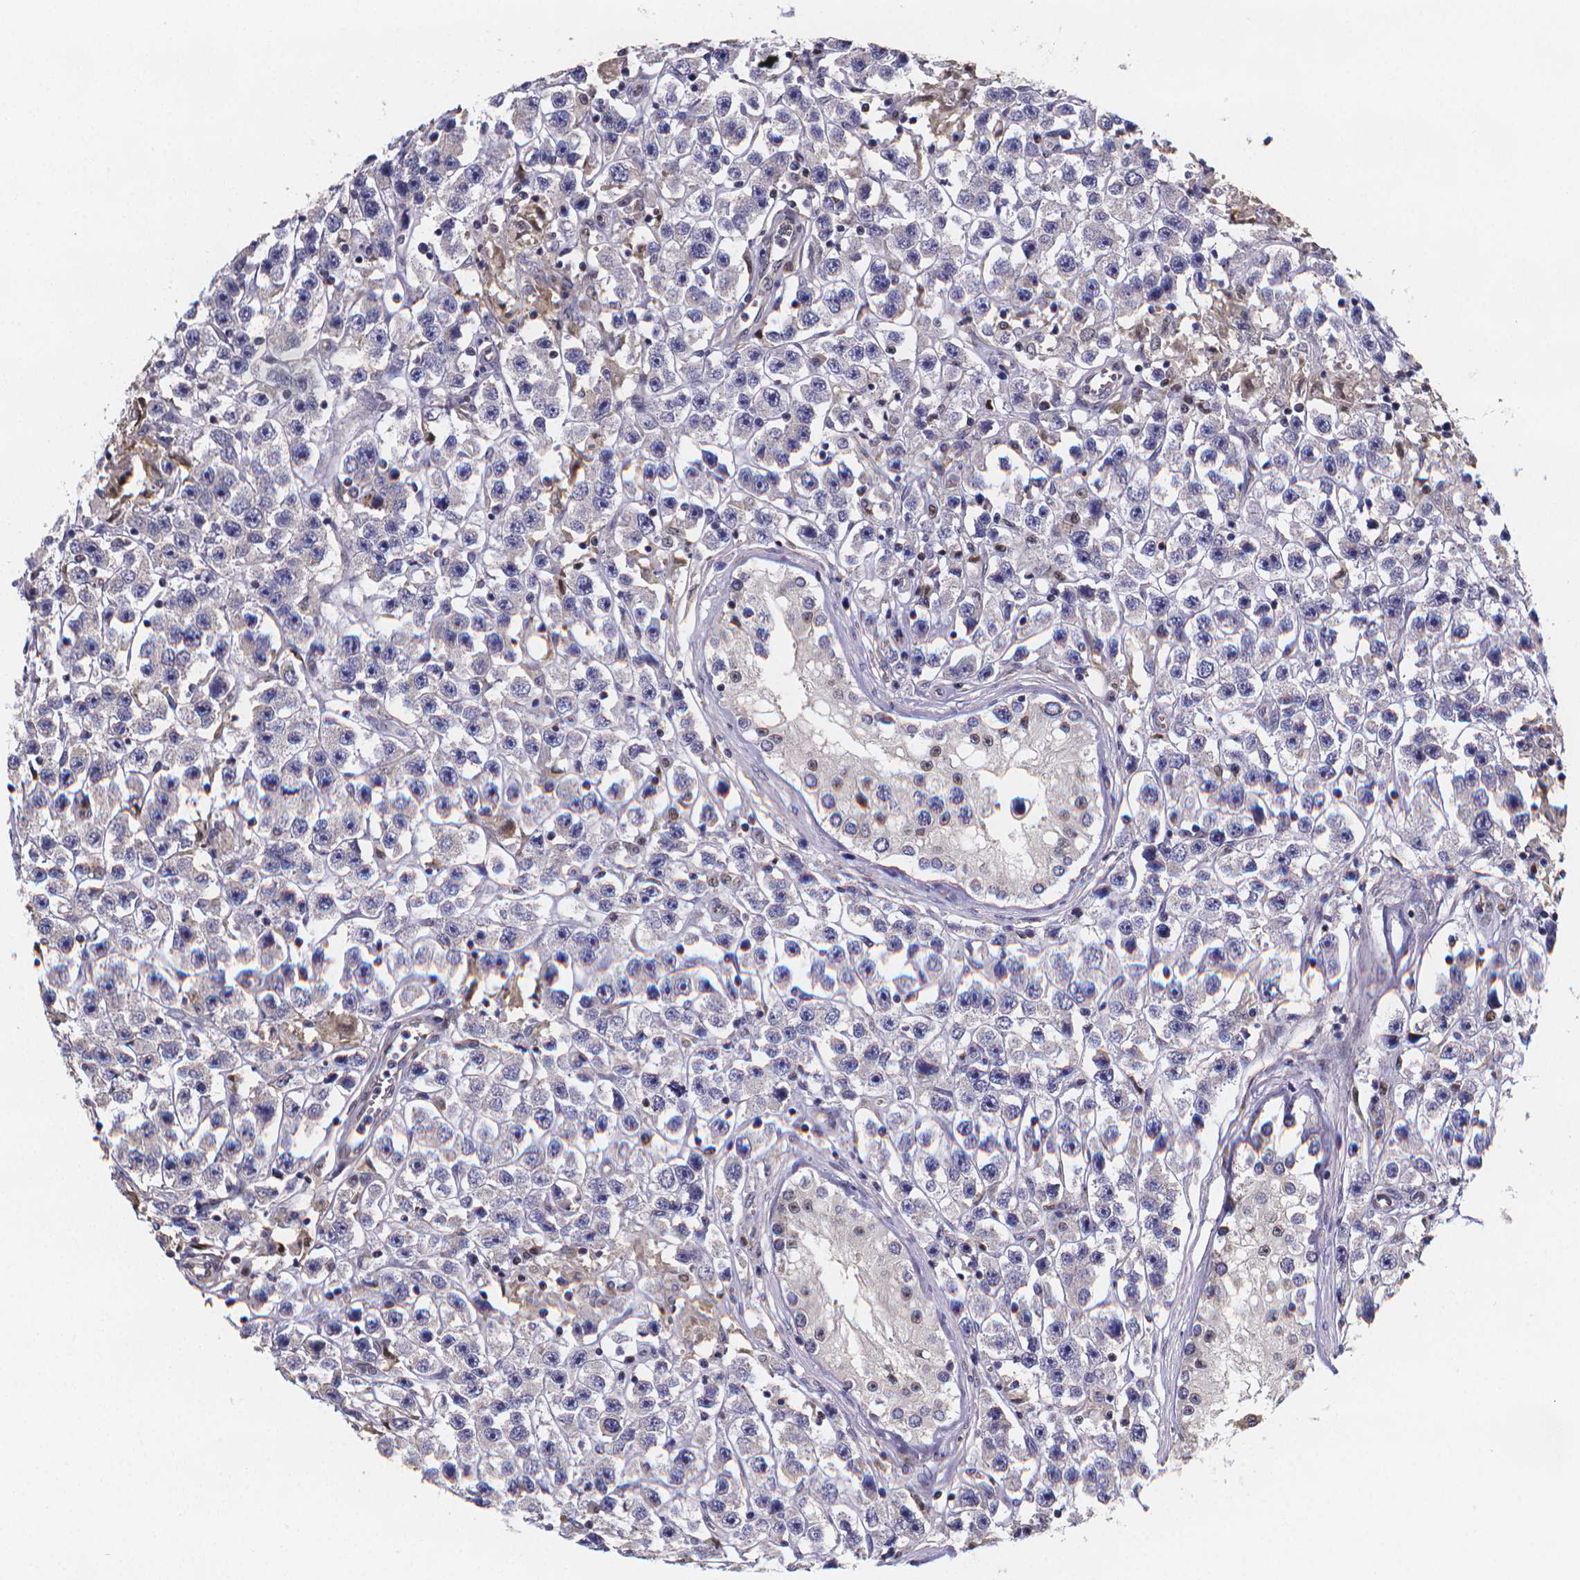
{"staining": {"intensity": "negative", "quantity": "none", "location": "none"}, "tissue": "testis cancer", "cell_type": "Tumor cells", "image_type": "cancer", "snomed": [{"axis": "morphology", "description": "Seminoma, NOS"}, {"axis": "topography", "description": "Testis"}], "caption": "This is a histopathology image of immunohistochemistry (IHC) staining of testis cancer (seminoma), which shows no positivity in tumor cells. Brightfield microscopy of immunohistochemistry stained with DAB (3,3'-diaminobenzidine) (brown) and hematoxylin (blue), captured at high magnification.", "gene": "PAH", "patient": {"sex": "male", "age": 45}}